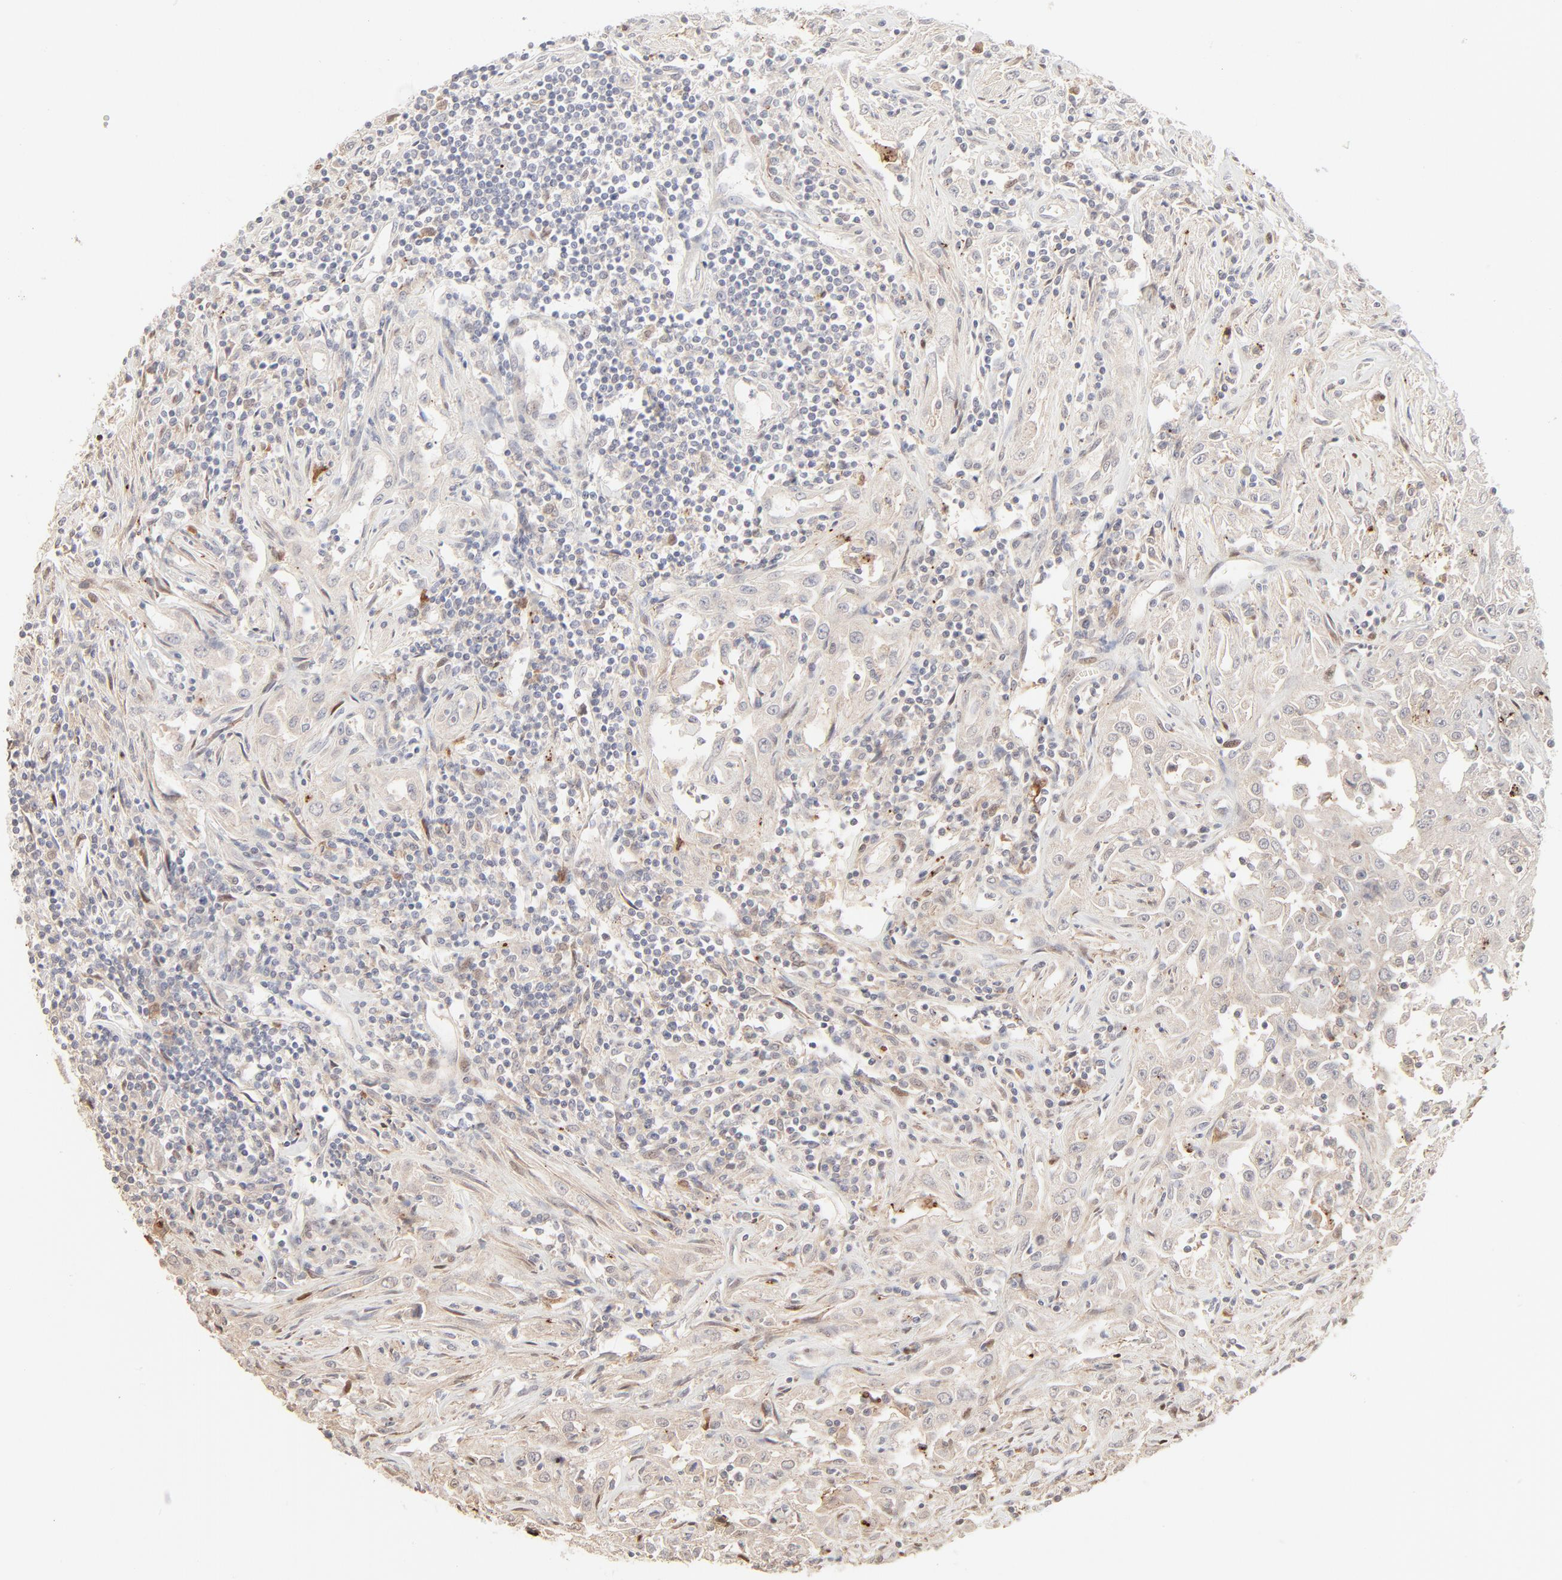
{"staining": {"intensity": "negative", "quantity": "none", "location": "none"}, "tissue": "head and neck cancer", "cell_type": "Tumor cells", "image_type": "cancer", "snomed": [{"axis": "morphology", "description": "Squamous cell carcinoma, NOS"}, {"axis": "topography", "description": "Oral tissue"}, {"axis": "topography", "description": "Head-Neck"}], "caption": "Immunohistochemical staining of squamous cell carcinoma (head and neck) displays no significant expression in tumor cells.", "gene": "LGALS2", "patient": {"sex": "female", "age": 76}}